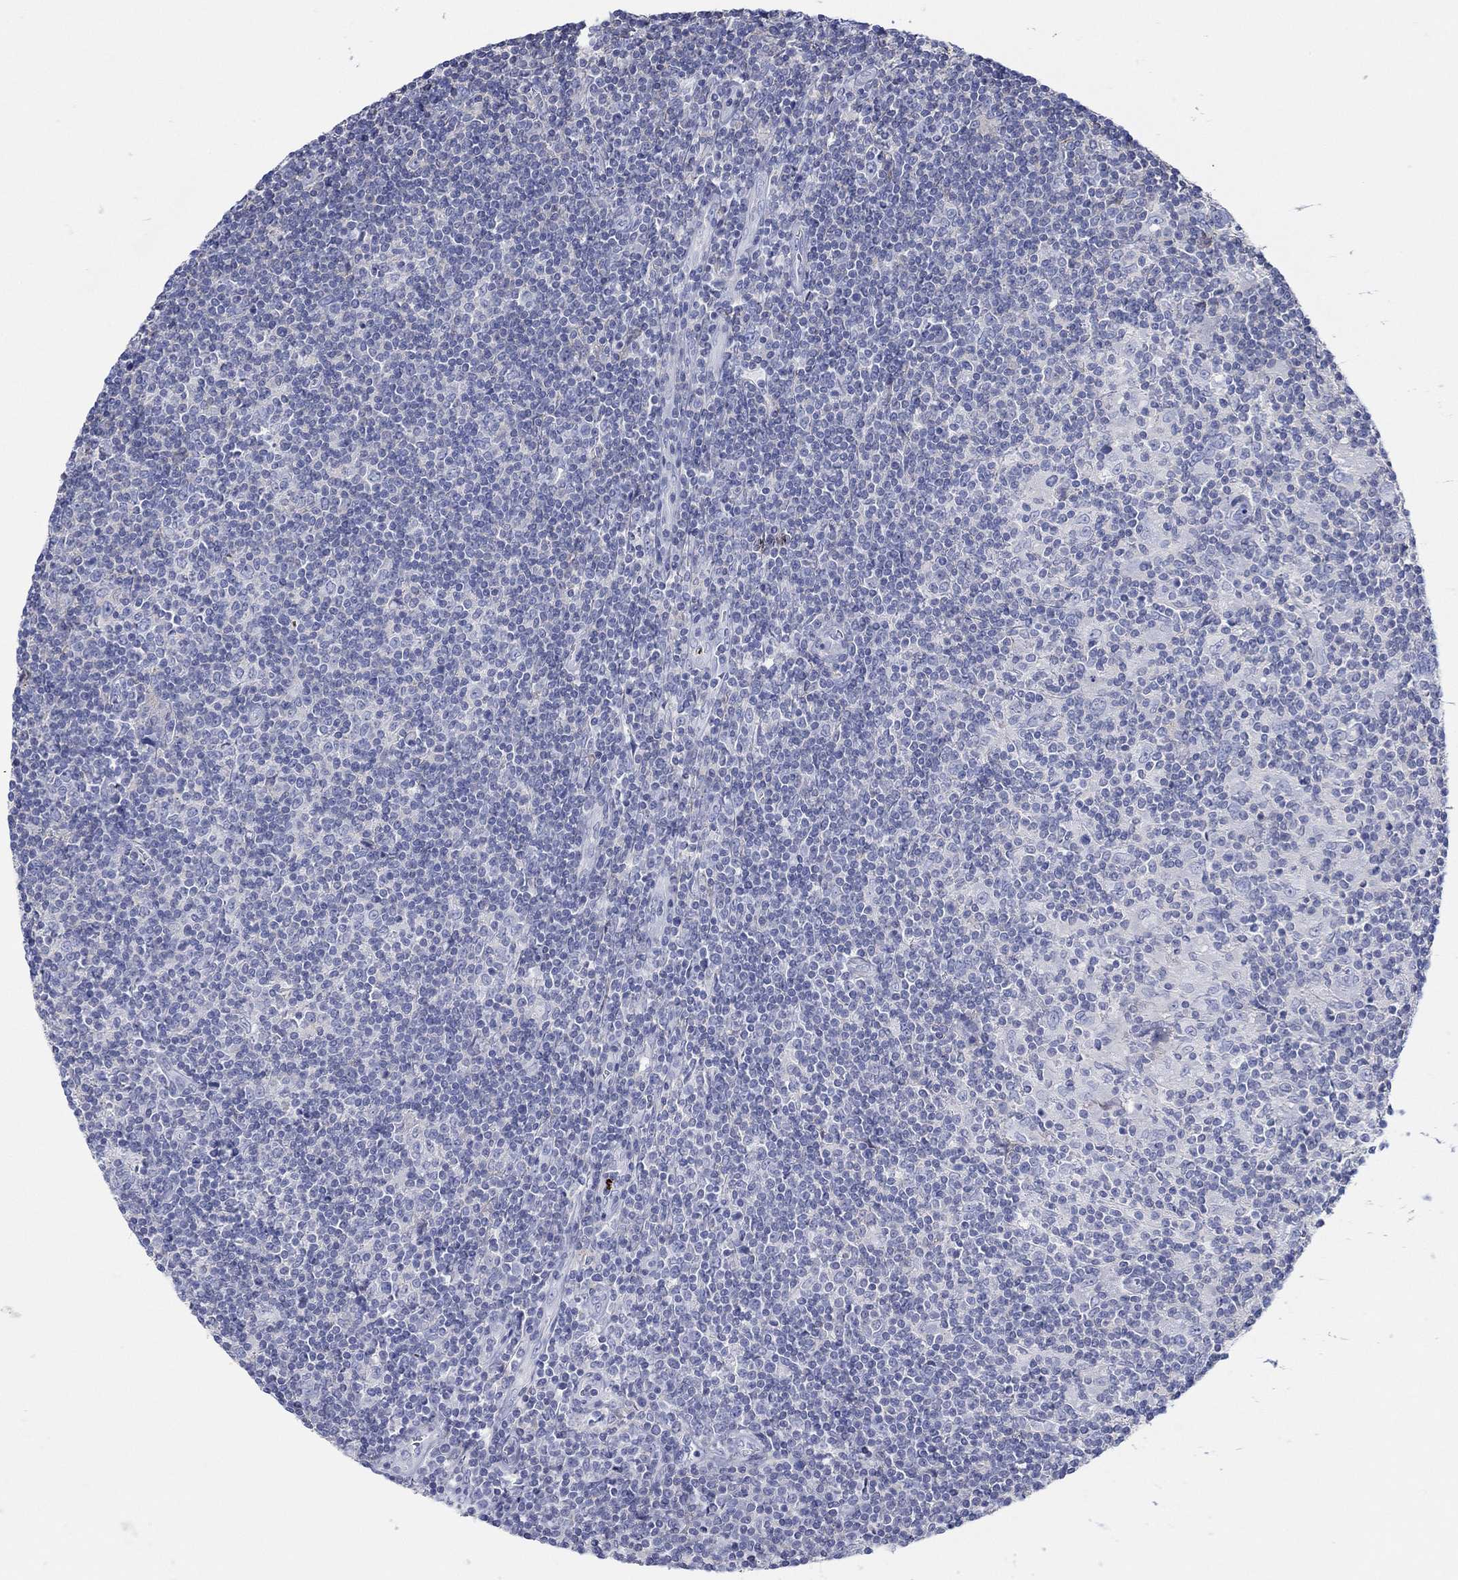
{"staining": {"intensity": "negative", "quantity": "none", "location": "none"}, "tissue": "lymphoma", "cell_type": "Tumor cells", "image_type": "cancer", "snomed": [{"axis": "morphology", "description": "Hodgkin's disease, NOS"}, {"axis": "topography", "description": "Lymph node"}], "caption": "A micrograph of human Hodgkin's disease is negative for staining in tumor cells.", "gene": "PPIL6", "patient": {"sex": "male", "age": 40}}